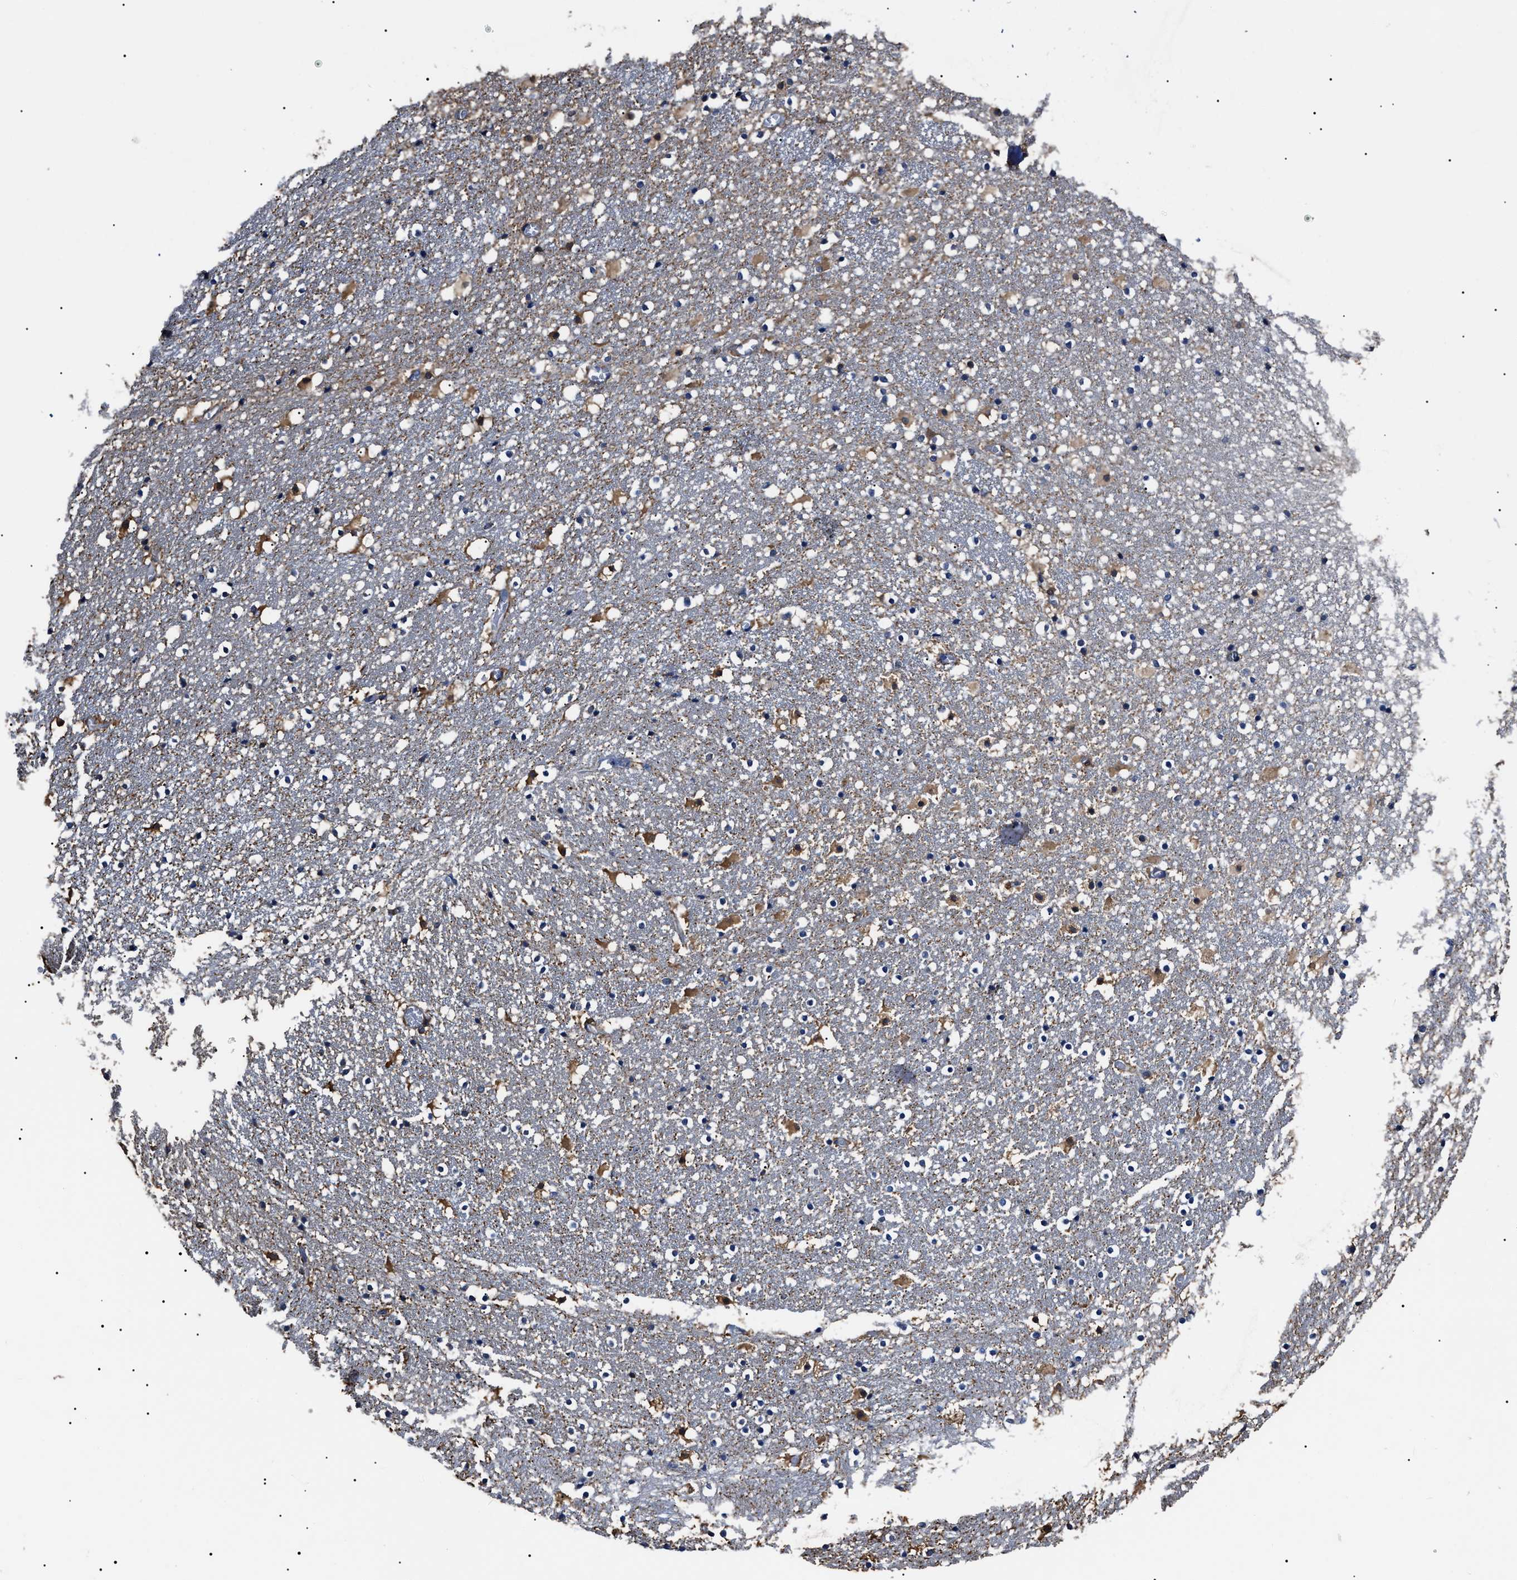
{"staining": {"intensity": "moderate", "quantity": "<25%", "location": "cytoplasmic/membranous"}, "tissue": "caudate", "cell_type": "Glial cells", "image_type": "normal", "snomed": [{"axis": "morphology", "description": "Normal tissue, NOS"}, {"axis": "topography", "description": "Lateral ventricle wall"}], "caption": "Unremarkable caudate shows moderate cytoplasmic/membranous staining in about <25% of glial cells, visualized by immunohistochemistry.", "gene": "ALDH1A1", "patient": {"sex": "male", "age": 45}}